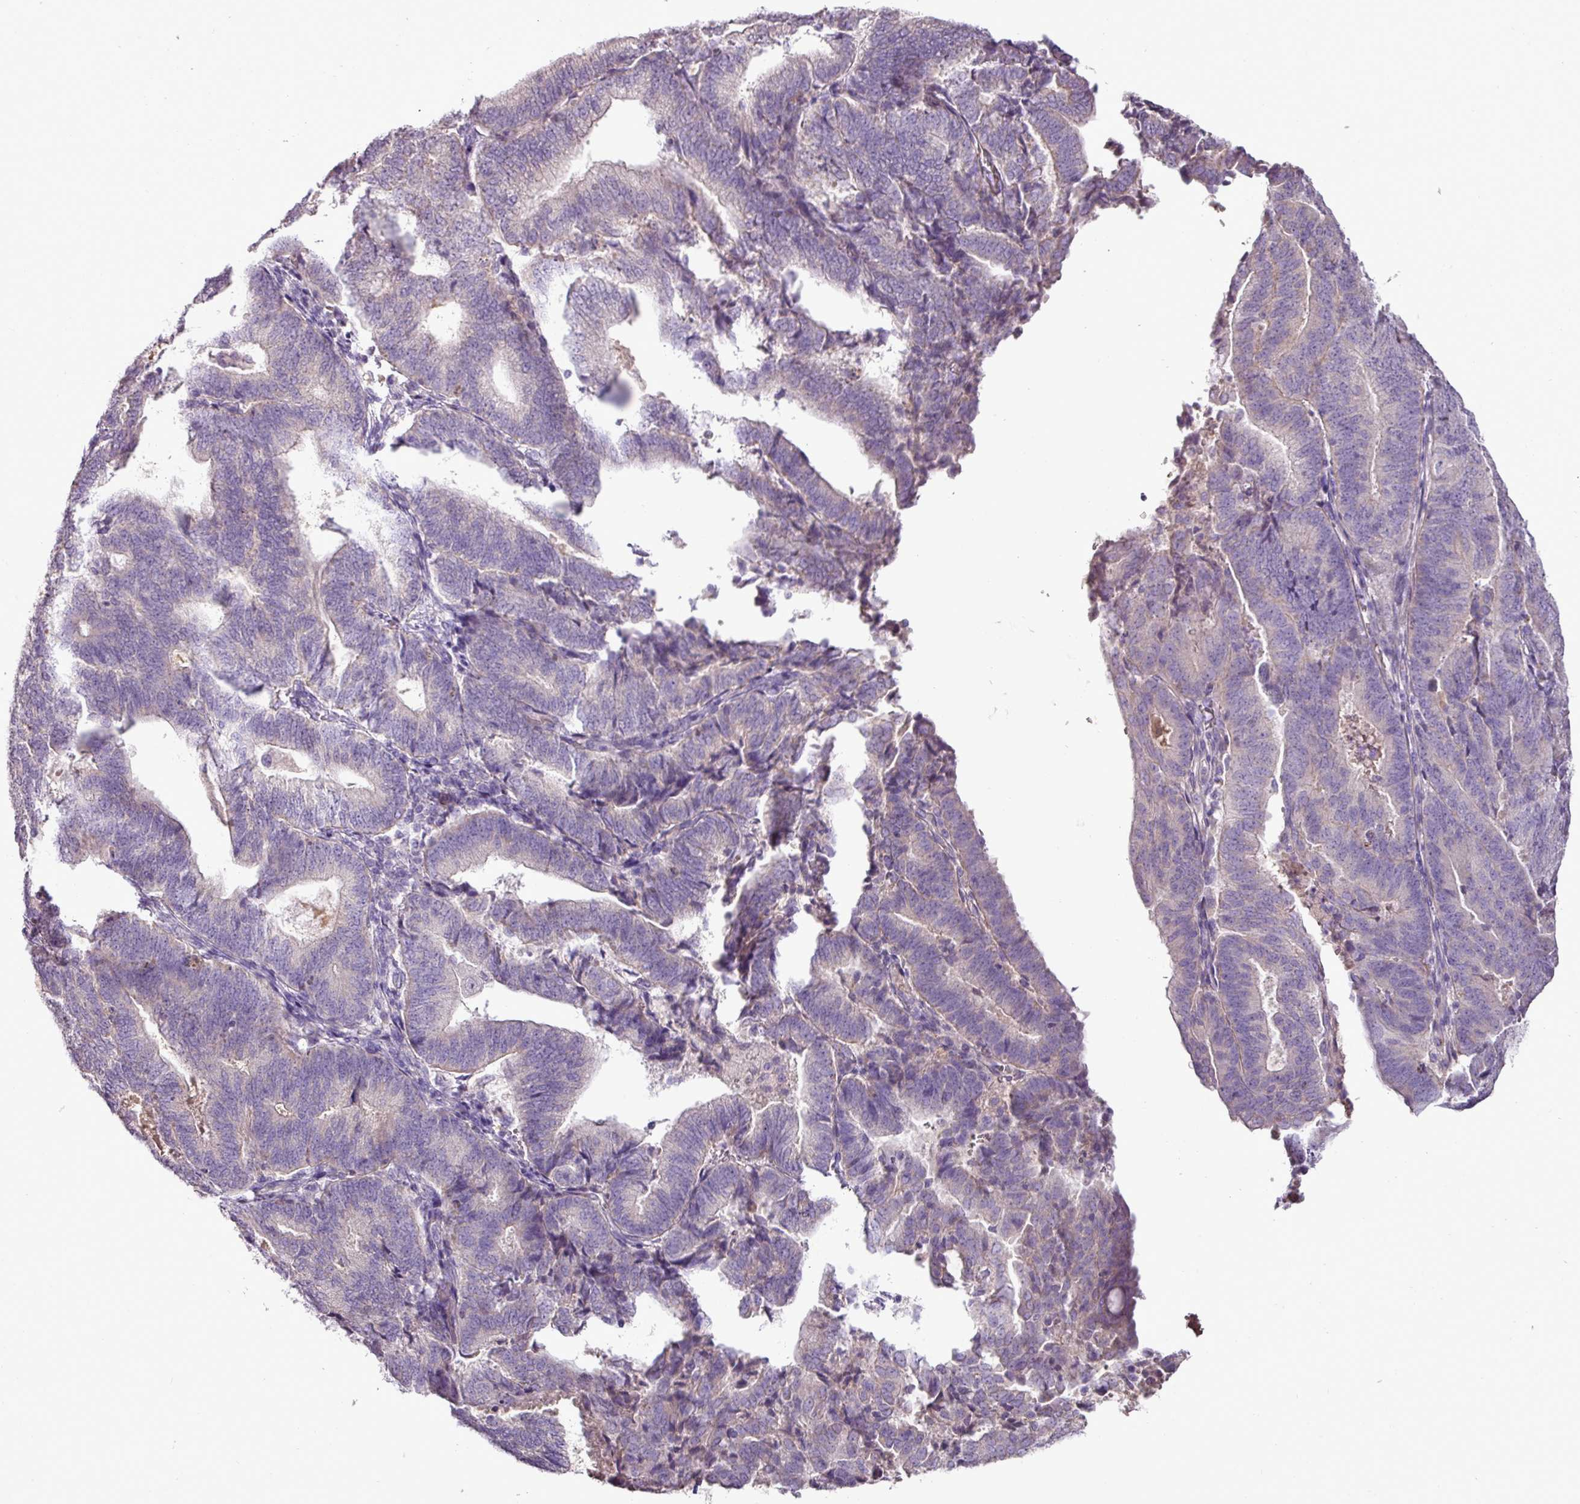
{"staining": {"intensity": "negative", "quantity": "none", "location": "none"}, "tissue": "endometrial cancer", "cell_type": "Tumor cells", "image_type": "cancer", "snomed": [{"axis": "morphology", "description": "Adenocarcinoma, NOS"}, {"axis": "topography", "description": "Endometrium"}], "caption": "High magnification brightfield microscopy of endometrial cancer stained with DAB (3,3'-diaminobenzidine) (brown) and counterstained with hematoxylin (blue): tumor cells show no significant positivity.", "gene": "BRINP2", "patient": {"sex": "female", "age": 70}}